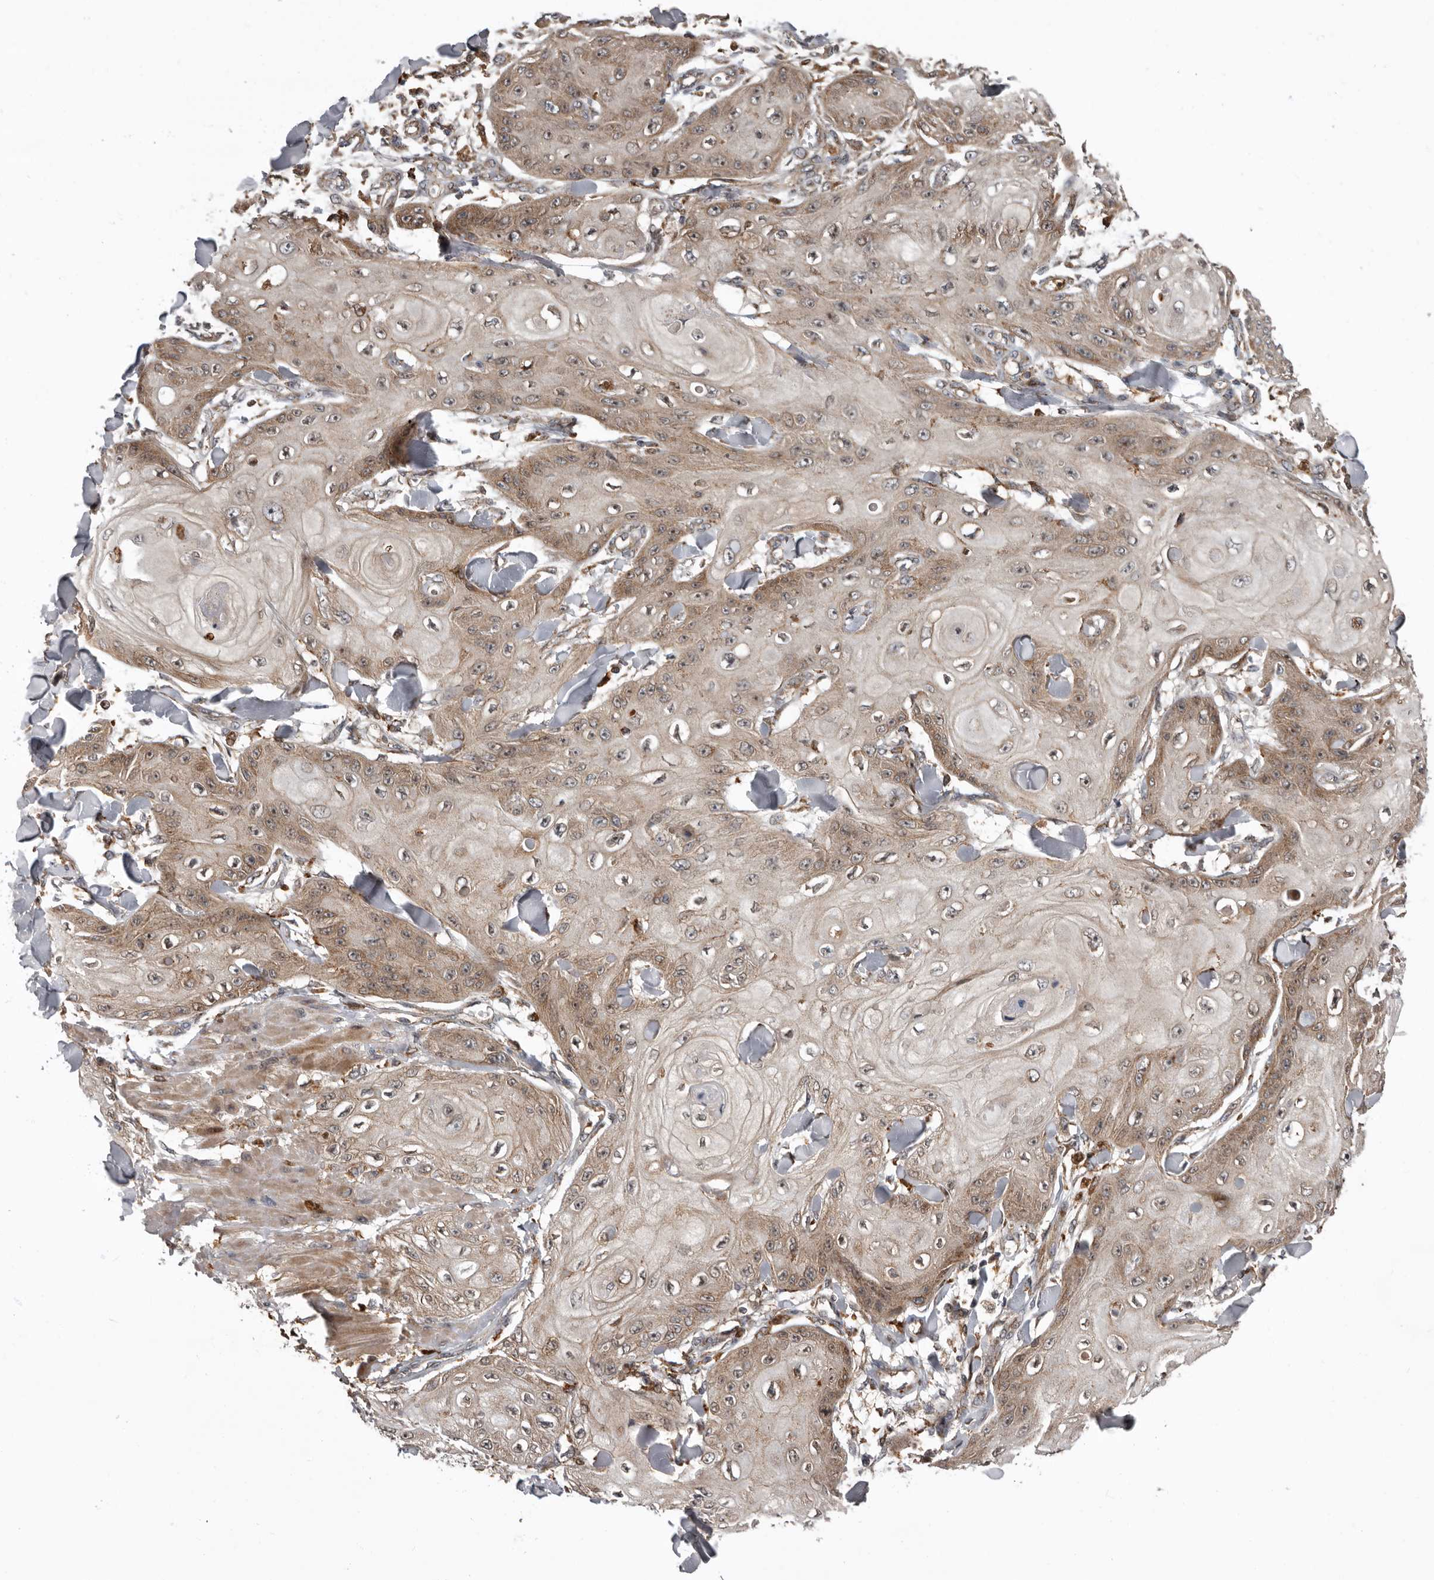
{"staining": {"intensity": "moderate", "quantity": ">75%", "location": "cytoplasmic/membranous"}, "tissue": "skin cancer", "cell_type": "Tumor cells", "image_type": "cancer", "snomed": [{"axis": "morphology", "description": "Squamous cell carcinoma, NOS"}, {"axis": "topography", "description": "Skin"}], "caption": "About >75% of tumor cells in human skin squamous cell carcinoma reveal moderate cytoplasmic/membranous protein expression as visualized by brown immunohistochemical staining.", "gene": "FGFR4", "patient": {"sex": "male", "age": 74}}